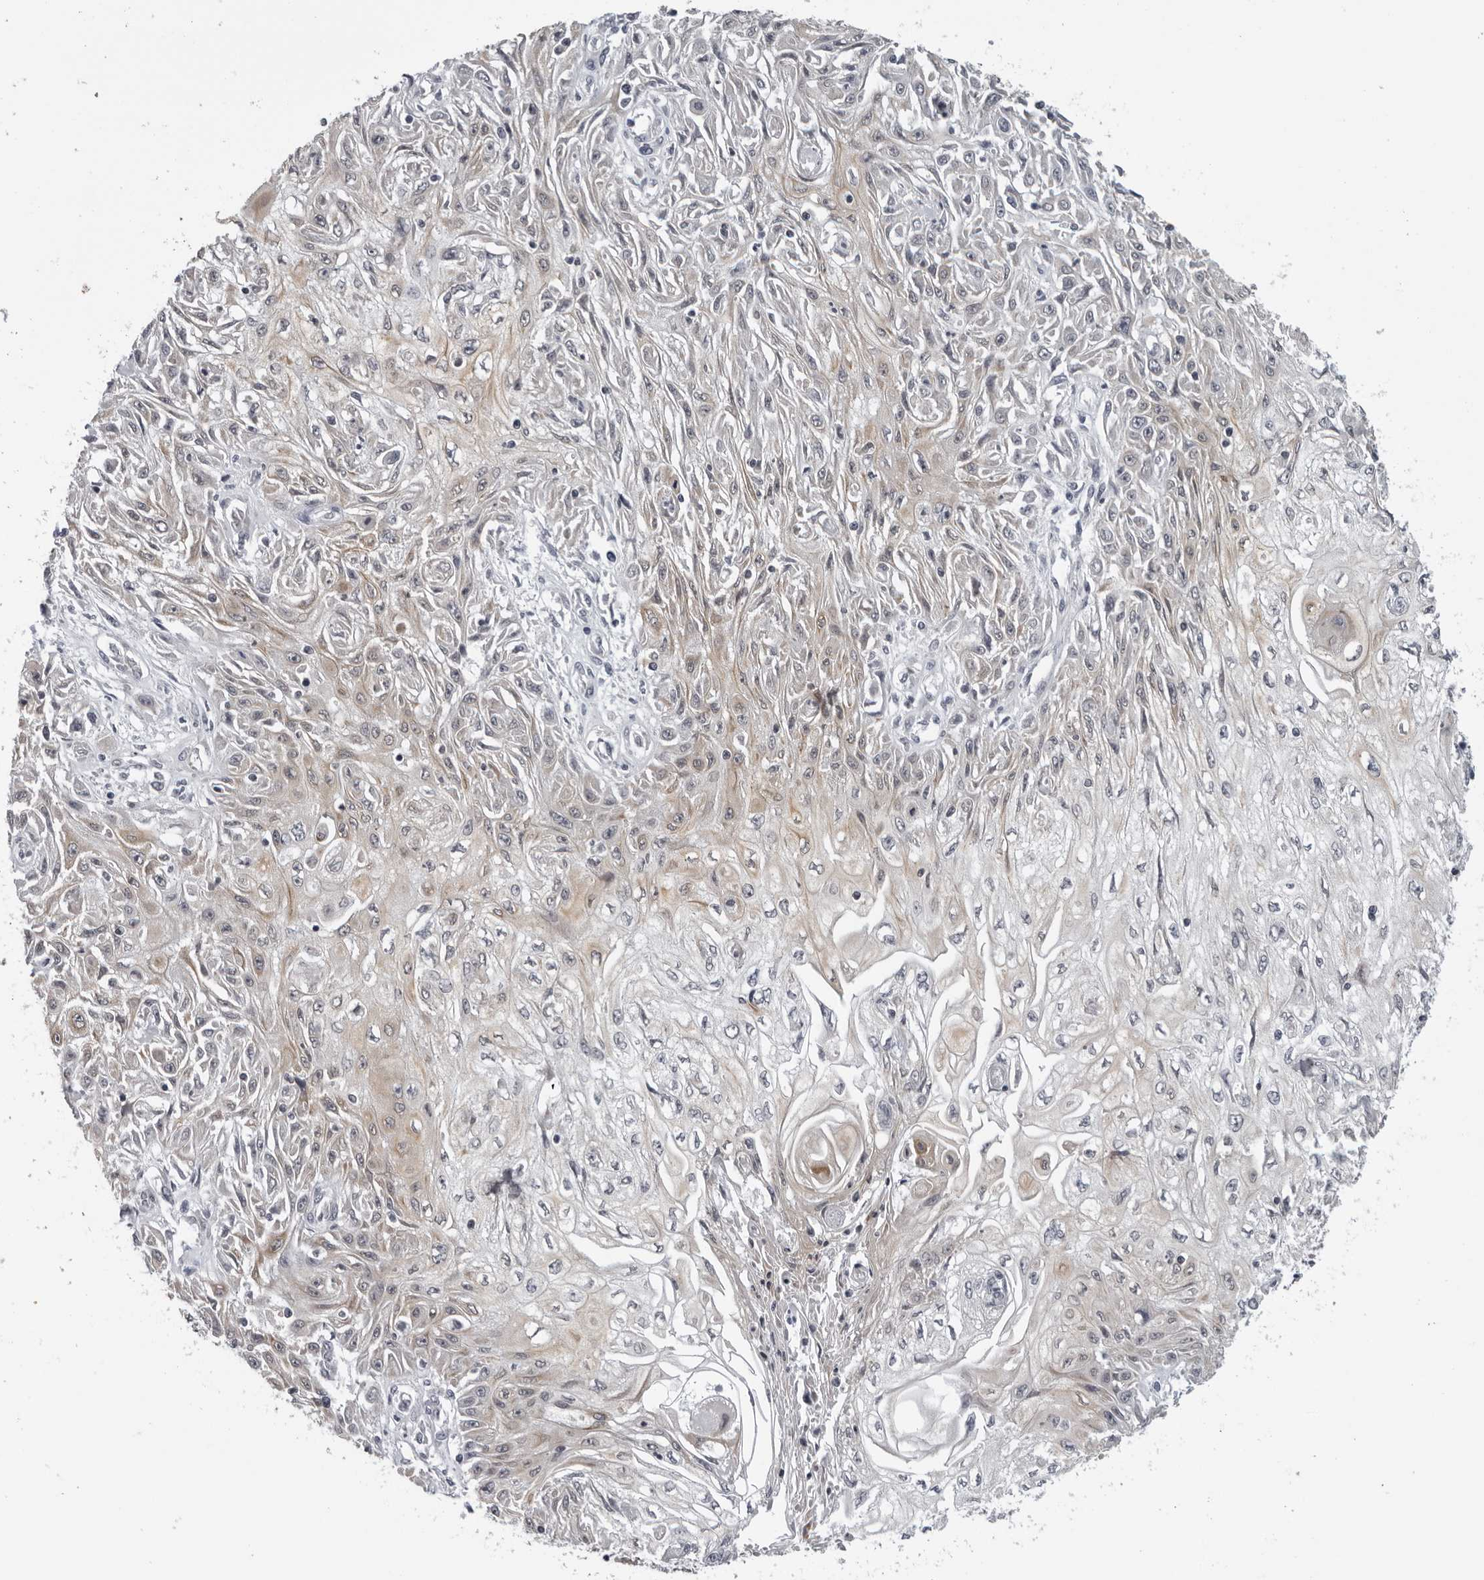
{"staining": {"intensity": "weak", "quantity": "<25%", "location": "cytoplasmic/membranous"}, "tissue": "skin cancer", "cell_type": "Tumor cells", "image_type": "cancer", "snomed": [{"axis": "morphology", "description": "Squamous cell carcinoma, NOS"}, {"axis": "morphology", "description": "Squamous cell carcinoma, metastatic, NOS"}, {"axis": "topography", "description": "Skin"}, {"axis": "topography", "description": "Lymph node"}], "caption": "High power microscopy micrograph of an immunohistochemistry (IHC) micrograph of metastatic squamous cell carcinoma (skin), revealing no significant positivity in tumor cells. (DAB (3,3'-diaminobenzidine) immunohistochemistry with hematoxylin counter stain).", "gene": "CPT2", "patient": {"sex": "male", "age": 75}}